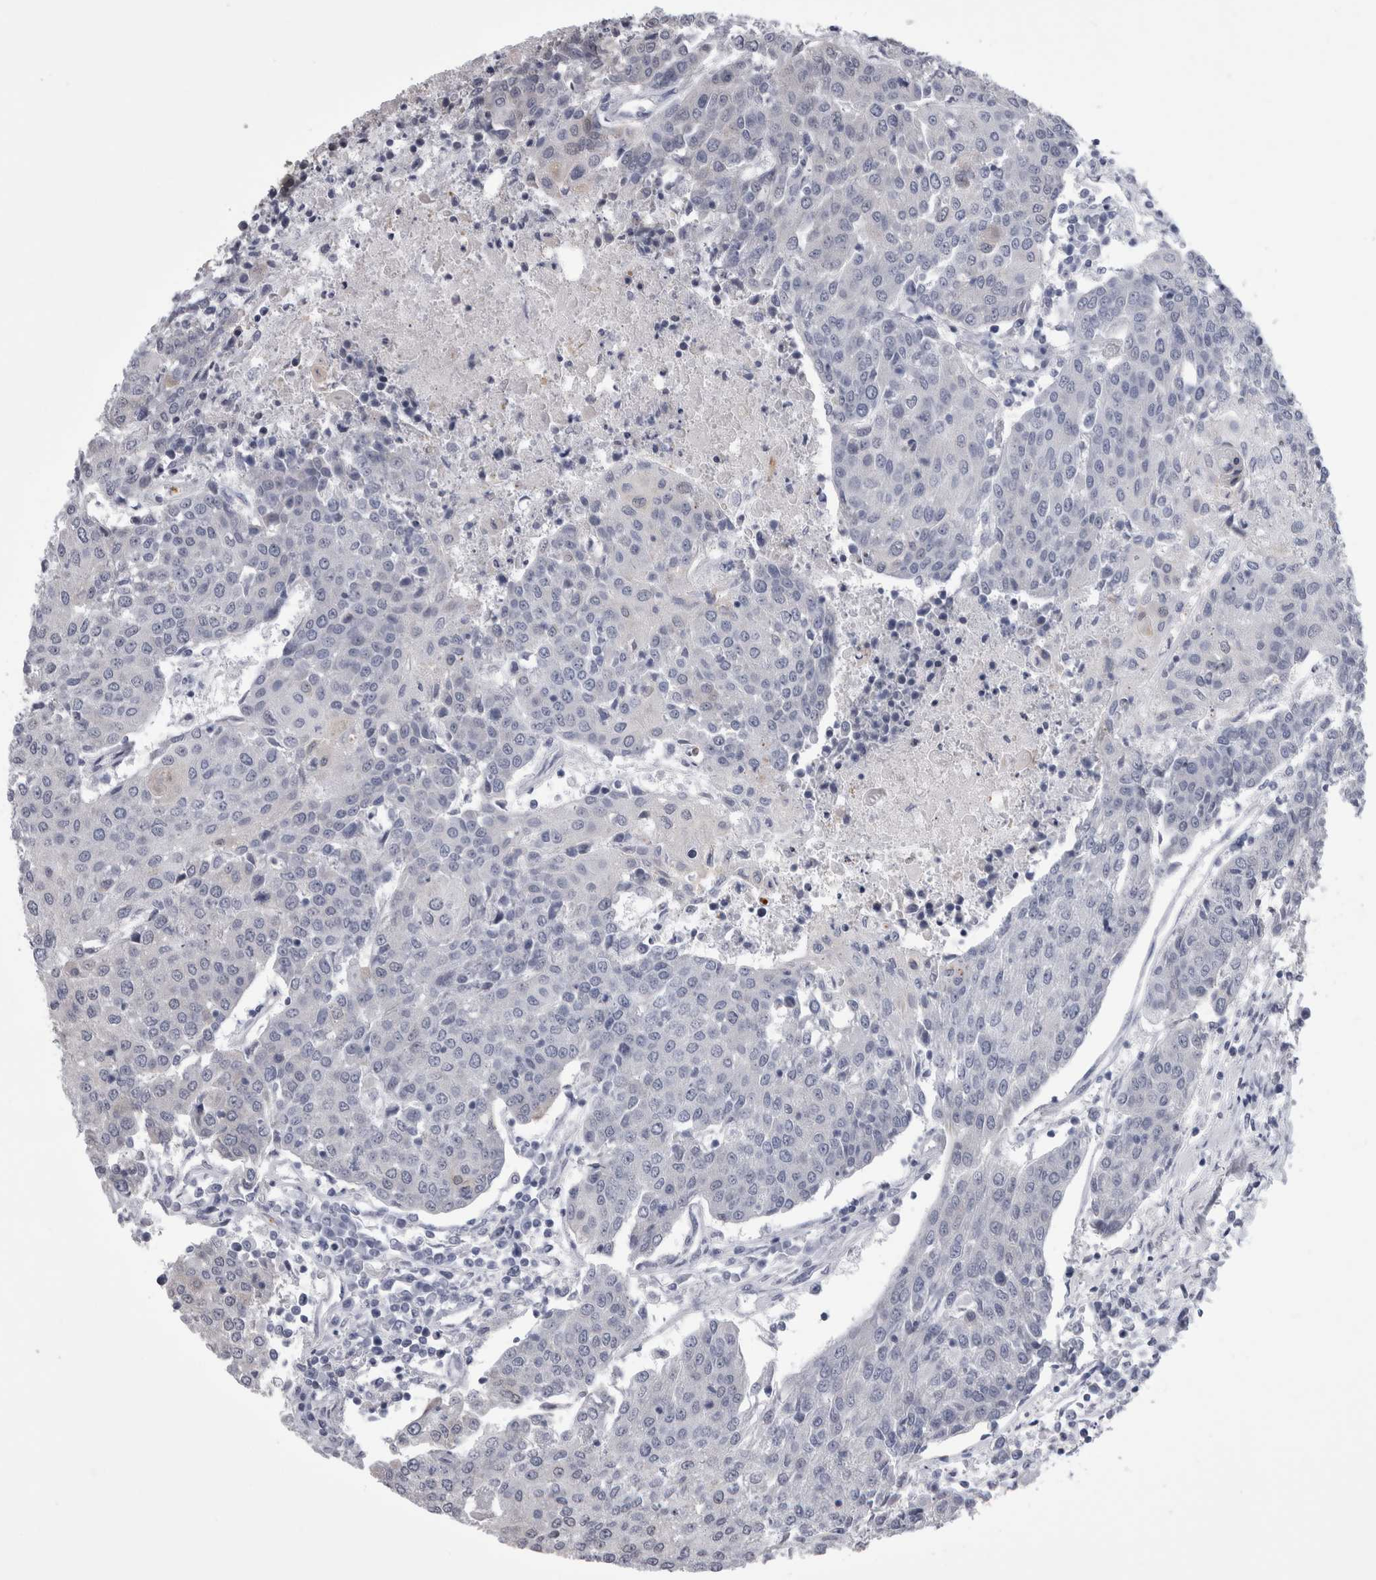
{"staining": {"intensity": "negative", "quantity": "none", "location": "none"}, "tissue": "urothelial cancer", "cell_type": "Tumor cells", "image_type": "cancer", "snomed": [{"axis": "morphology", "description": "Urothelial carcinoma, High grade"}, {"axis": "topography", "description": "Urinary bladder"}], "caption": "Human urothelial cancer stained for a protein using IHC demonstrates no staining in tumor cells.", "gene": "ALDH8A1", "patient": {"sex": "female", "age": 85}}